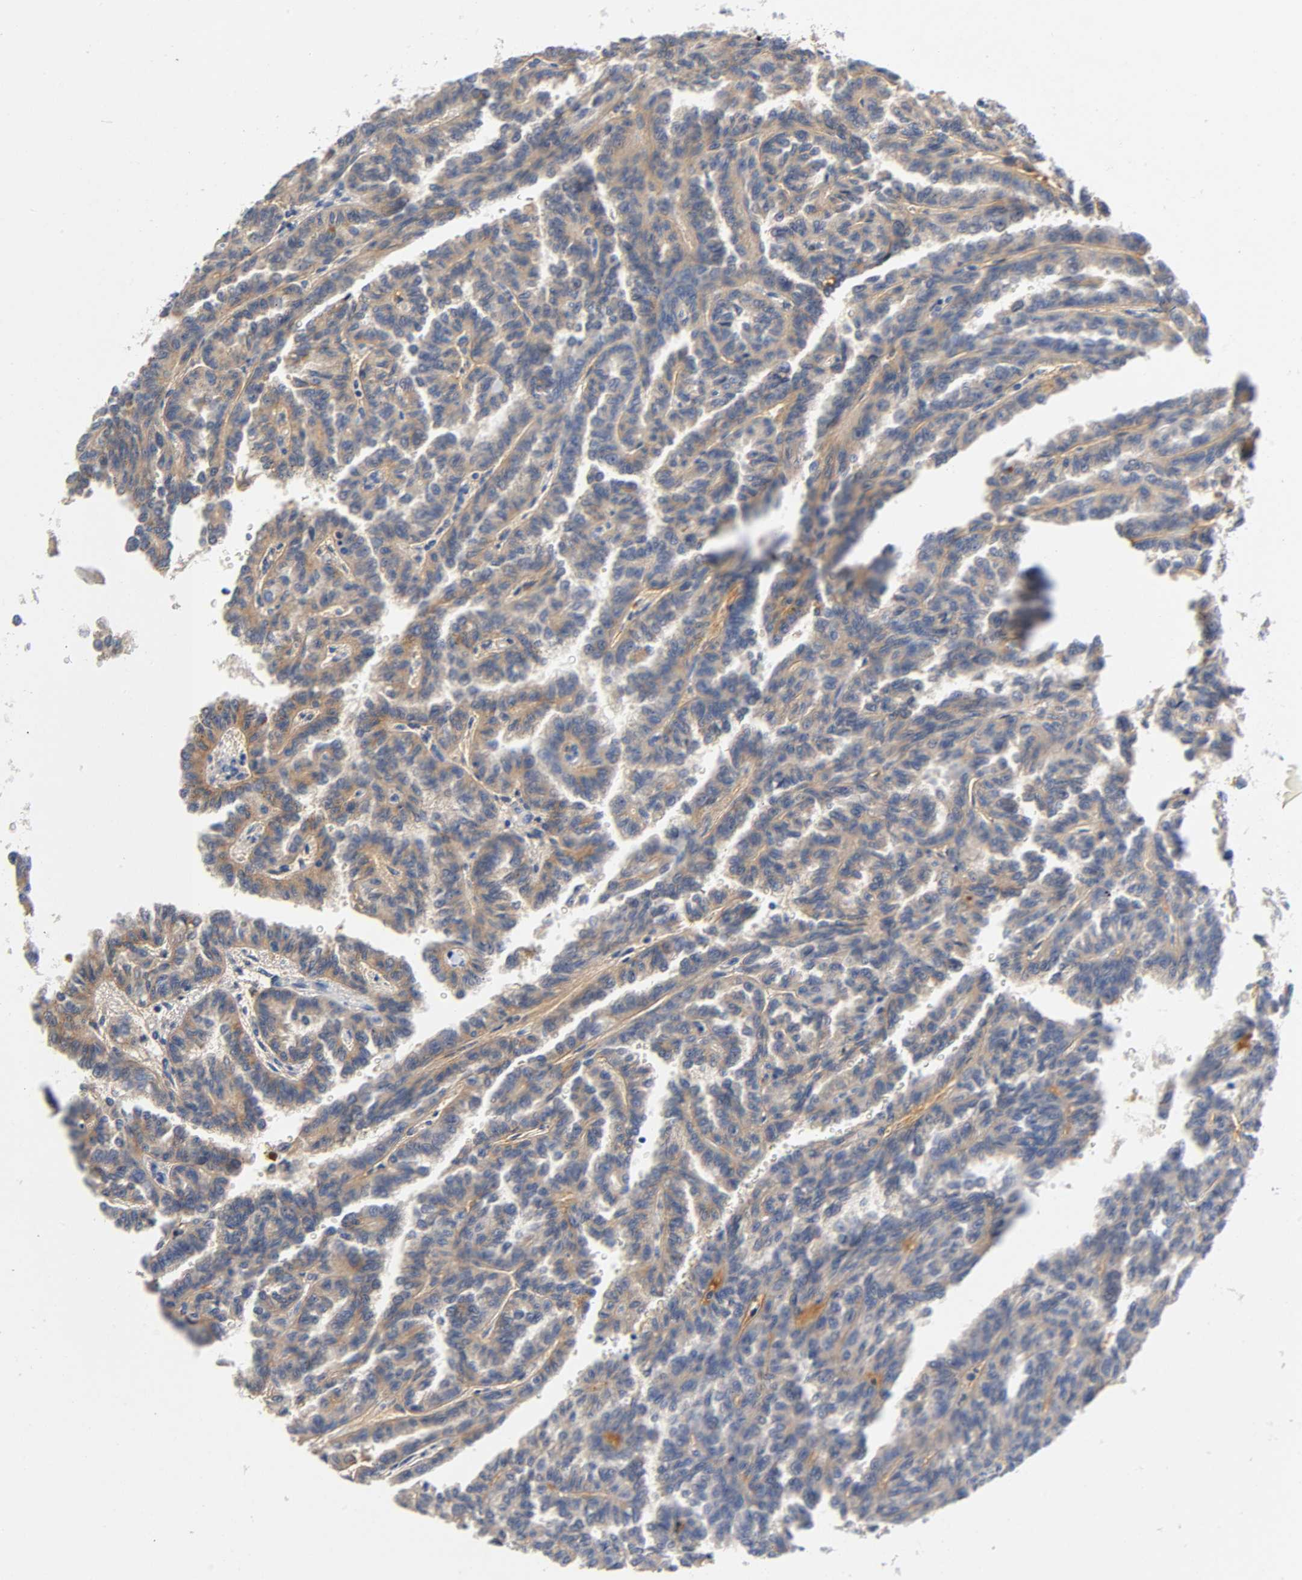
{"staining": {"intensity": "weak", "quantity": ">75%", "location": "cytoplasmic/membranous"}, "tissue": "renal cancer", "cell_type": "Tumor cells", "image_type": "cancer", "snomed": [{"axis": "morphology", "description": "Inflammation, NOS"}, {"axis": "morphology", "description": "Adenocarcinoma, NOS"}, {"axis": "topography", "description": "Kidney"}], "caption": "Immunohistochemical staining of renal adenocarcinoma exhibits low levels of weak cytoplasmic/membranous positivity in about >75% of tumor cells.", "gene": "TNC", "patient": {"sex": "male", "age": 68}}